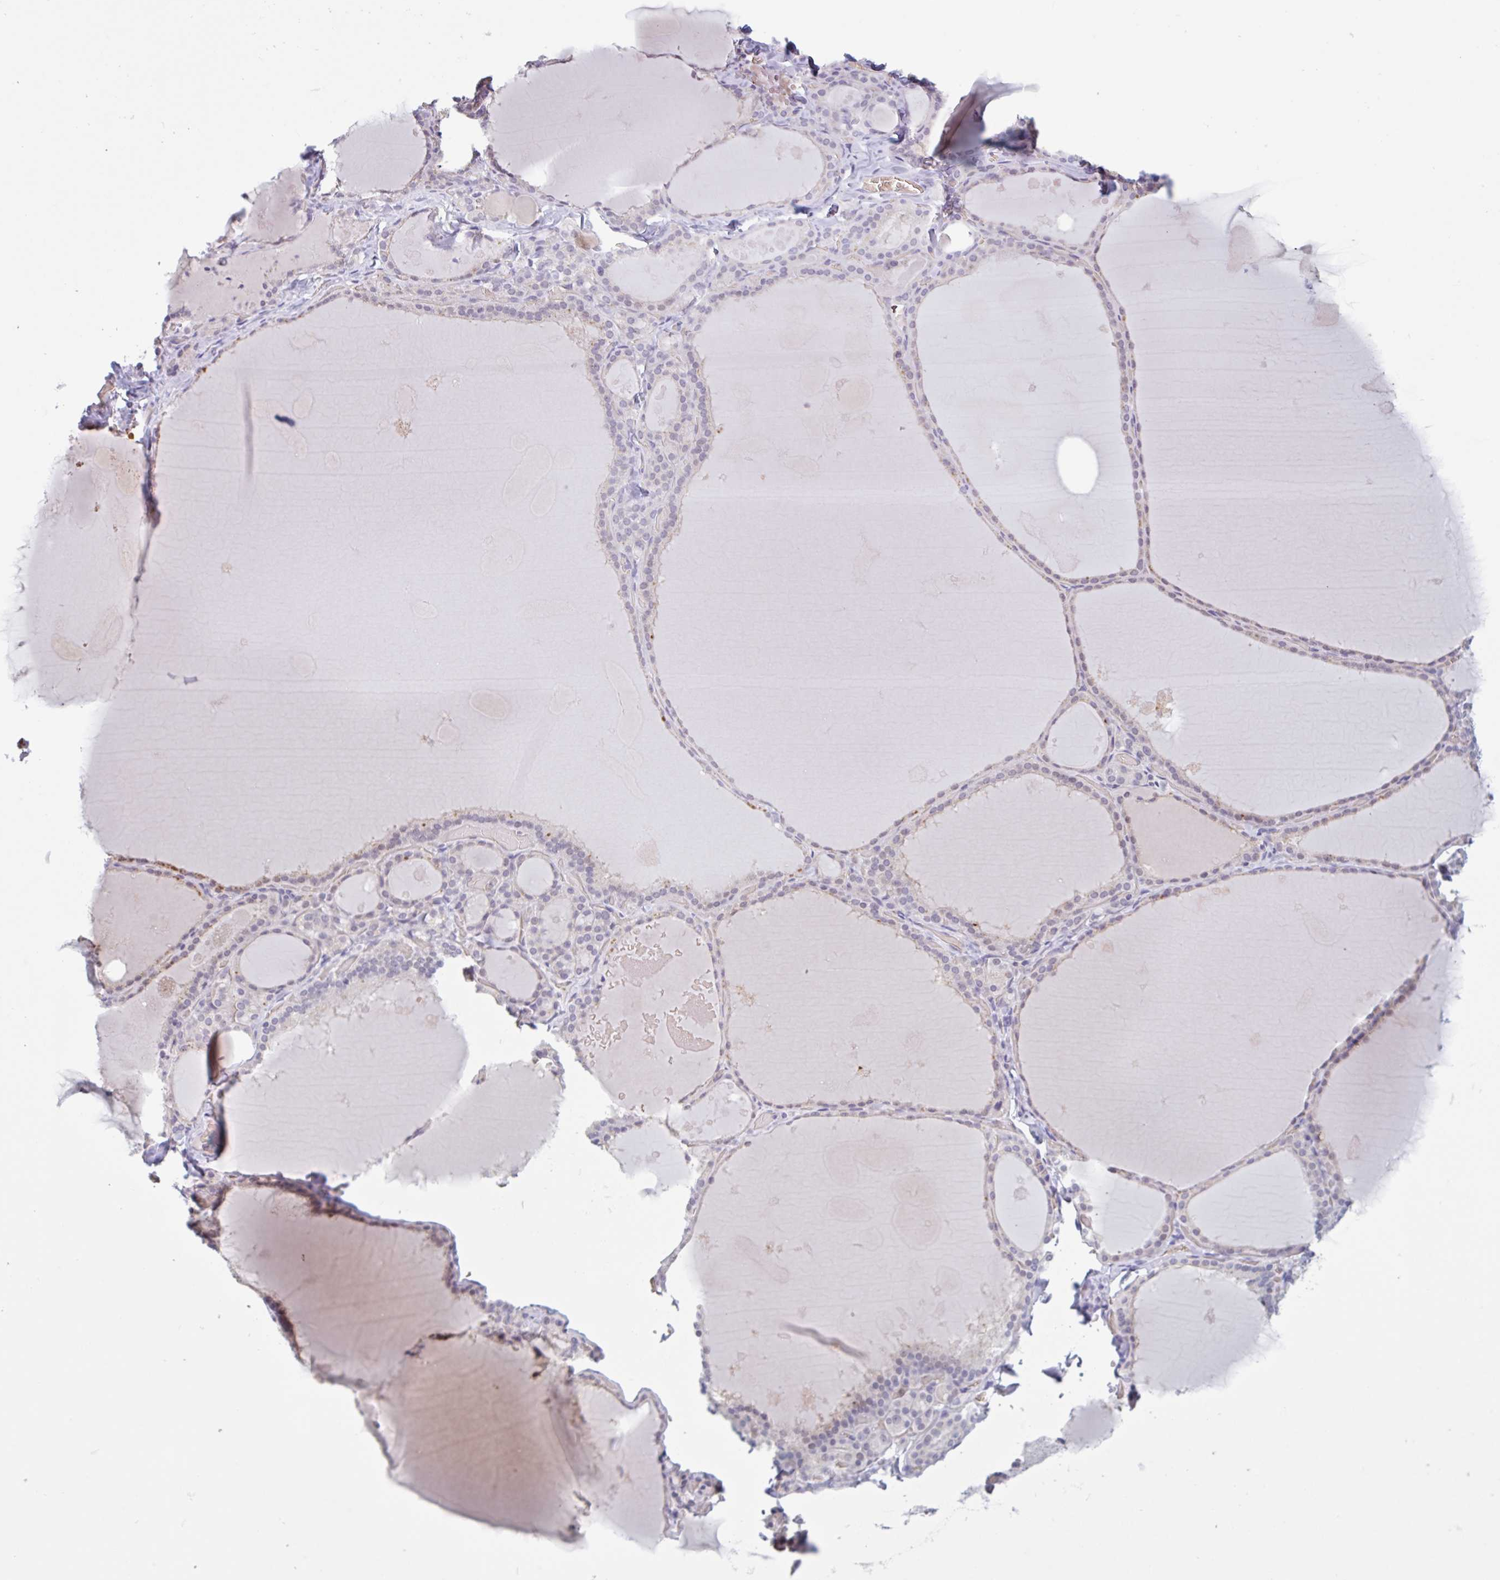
{"staining": {"intensity": "negative", "quantity": "none", "location": "none"}, "tissue": "thyroid gland", "cell_type": "Glandular cells", "image_type": "normal", "snomed": [{"axis": "morphology", "description": "Normal tissue, NOS"}, {"axis": "topography", "description": "Thyroid gland"}], "caption": "Immunohistochemistry (IHC) of normal thyroid gland displays no positivity in glandular cells. The staining was performed using DAB (3,3'-diaminobenzidine) to visualize the protein expression in brown, while the nuclei were stained in blue with hematoxylin (Magnification: 20x).", "gene": "RHAG", "patient": {"sex": "male", "age": 56}}